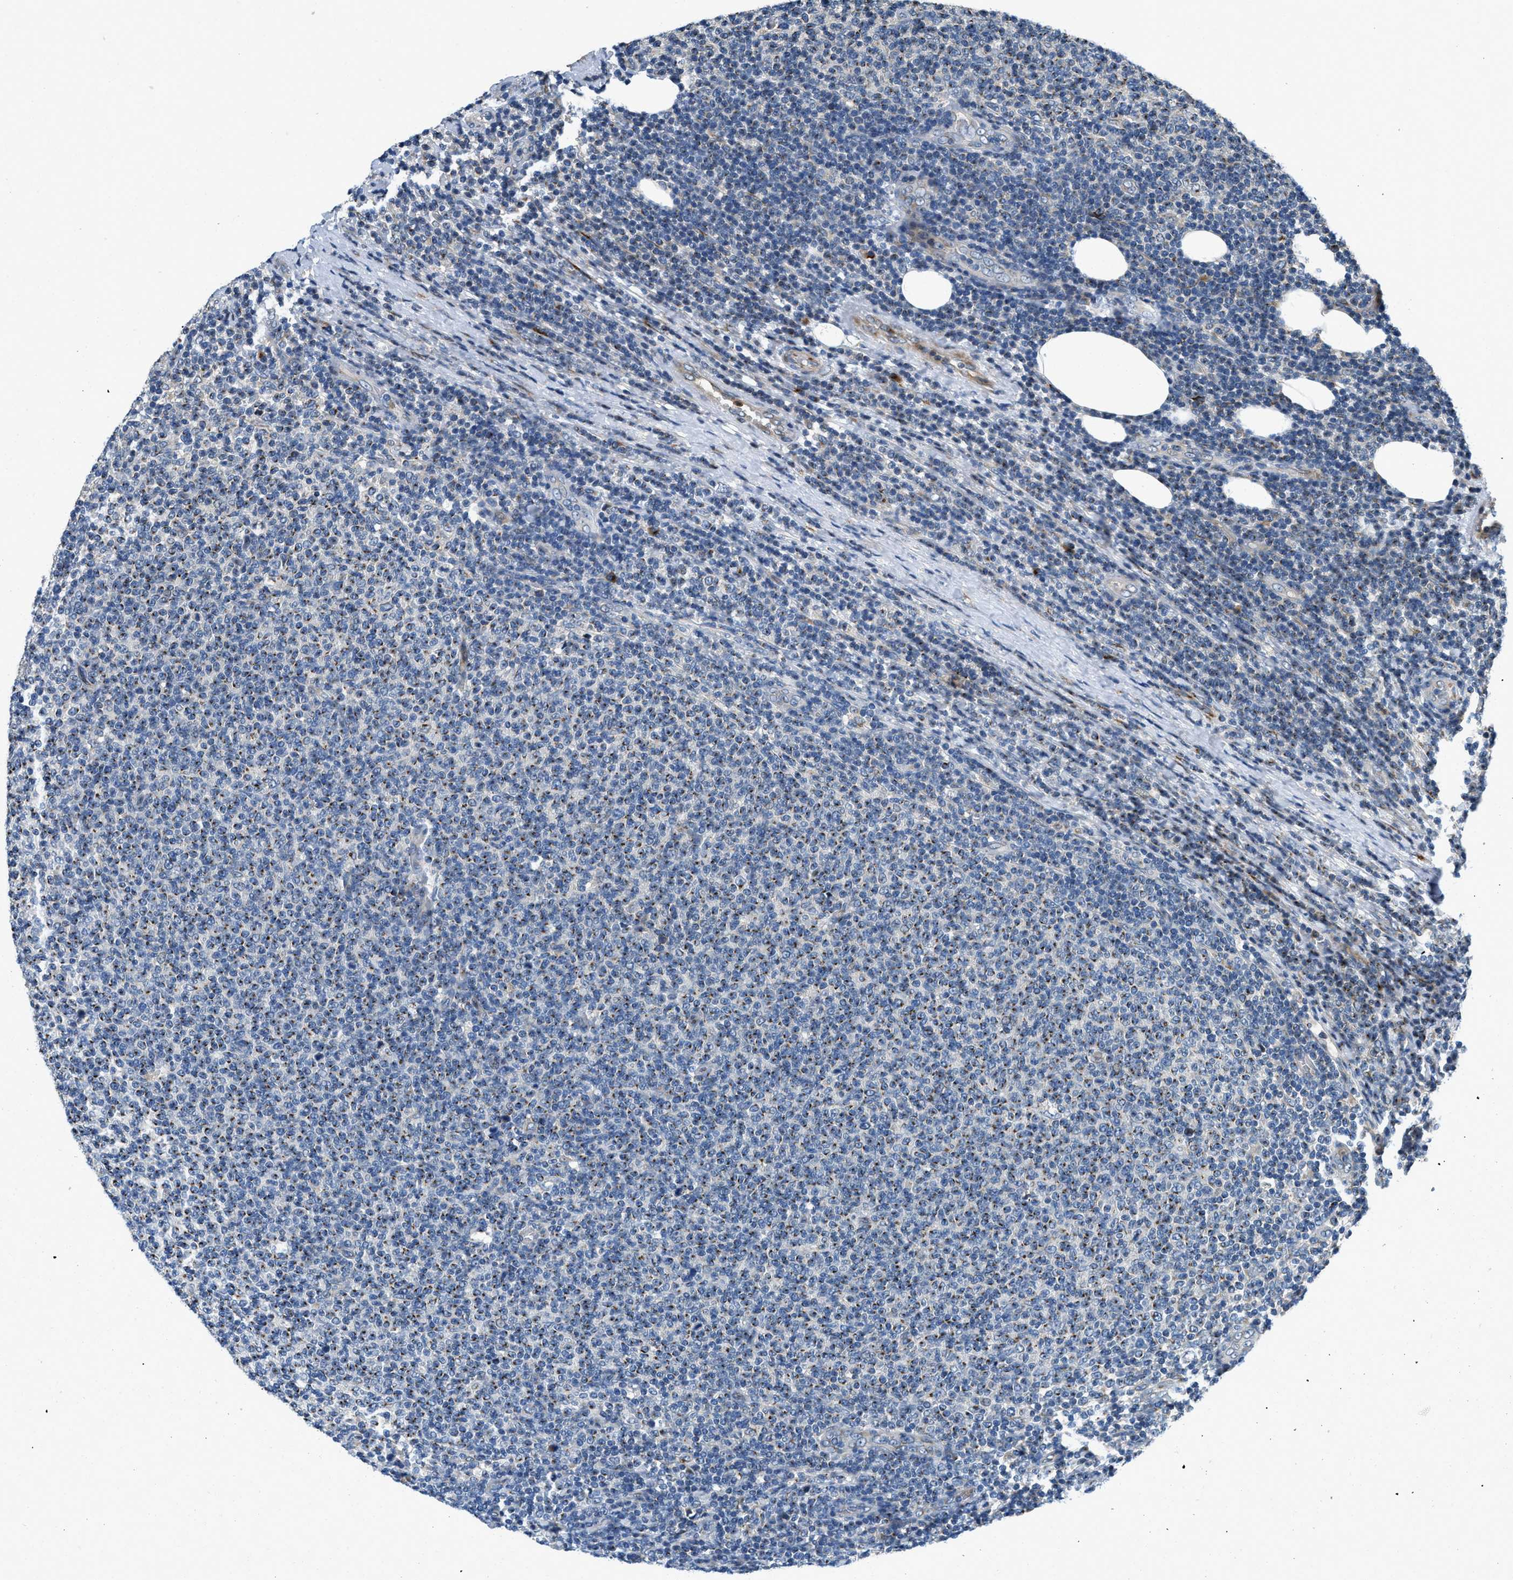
{"staining": {"intensity": "moderate", "quantity": ">75%", "location": "cytoplasmic/membranous"}, "tissue": "lymphoma", "cell_type": "Tumor cells", "image_type": "cancer", "snomed": [{"axis": "morphology", "description": "Malignant lymphoma, non-Hodgkin's type, Low grade"}, {"axis": "topography", "description": "Lymph node"}], "caption": "Immunohistochemical staining of human low-grade malignant lymphoma, non-Hodgkin's type reveals medium levels of moderate cytoplasmic/membranous positivity in about >75% of tumor cells. The staining was performed using DAB (3,3'-diaminobenzidine), with brown indicating positive protein expression. Nuclei are stained blue with hematoxylin.", "gene": "FUT8", "patient": {"sex": "male", "age": 66}}